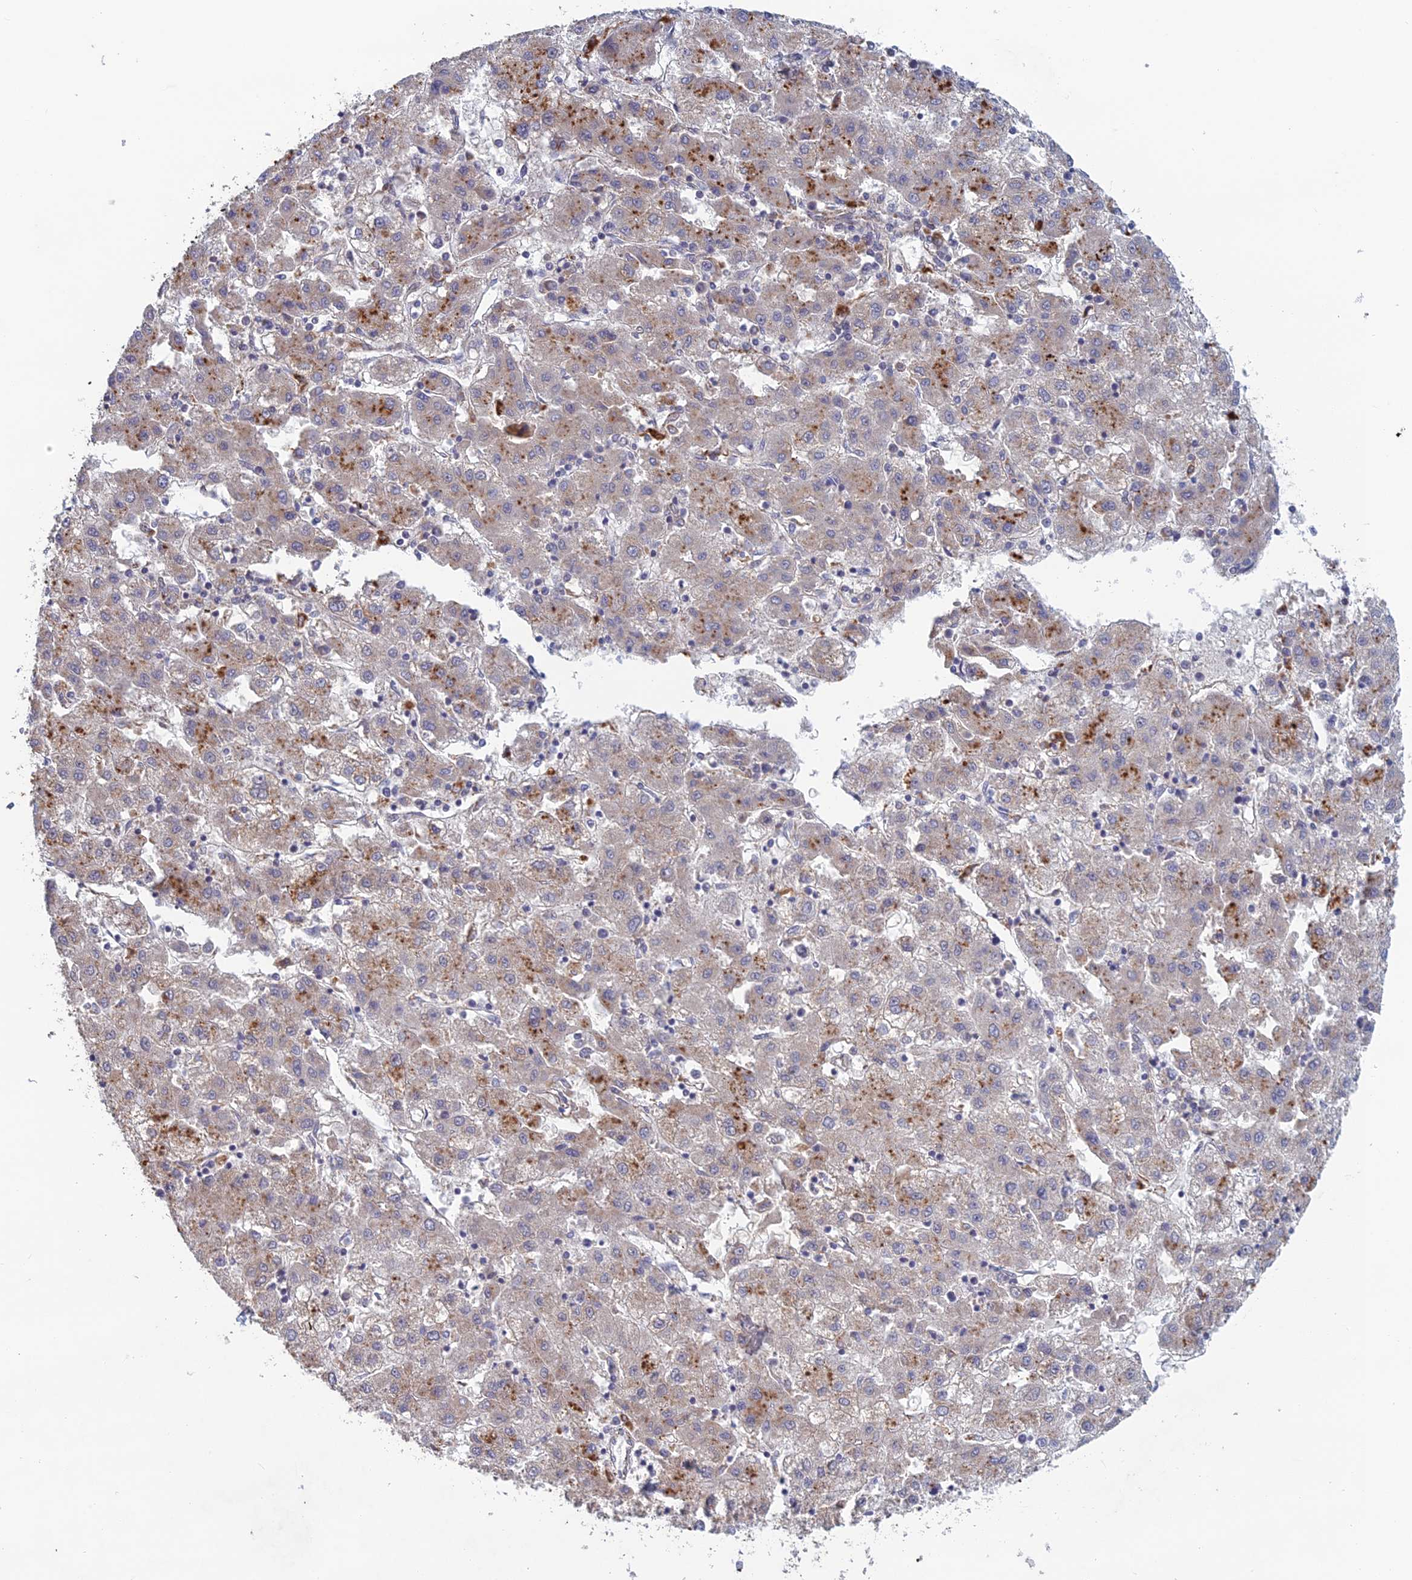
{"staining": {"intensity": "moderate", "quantity": "<25%", "location": "cytoplasmic/membranous"}, "tissue": "liver cancer", "cell_type": "Tumor cells", "image_type": "cancer", "snomed": [{"axis": "morphology", "description": "Carcinoma, Hepatocellular, NOS"}, {"axis": "topography", "description": "Liver"}], "caption": "Protein expression analysis of liver hepatocellular carcinoma demonstrates moderate cytoplasmic/membranous positivity in approximately <25% of tumor cells.", "gene": "FOXS1", "patient": {"sex": "male", "age": 72}}